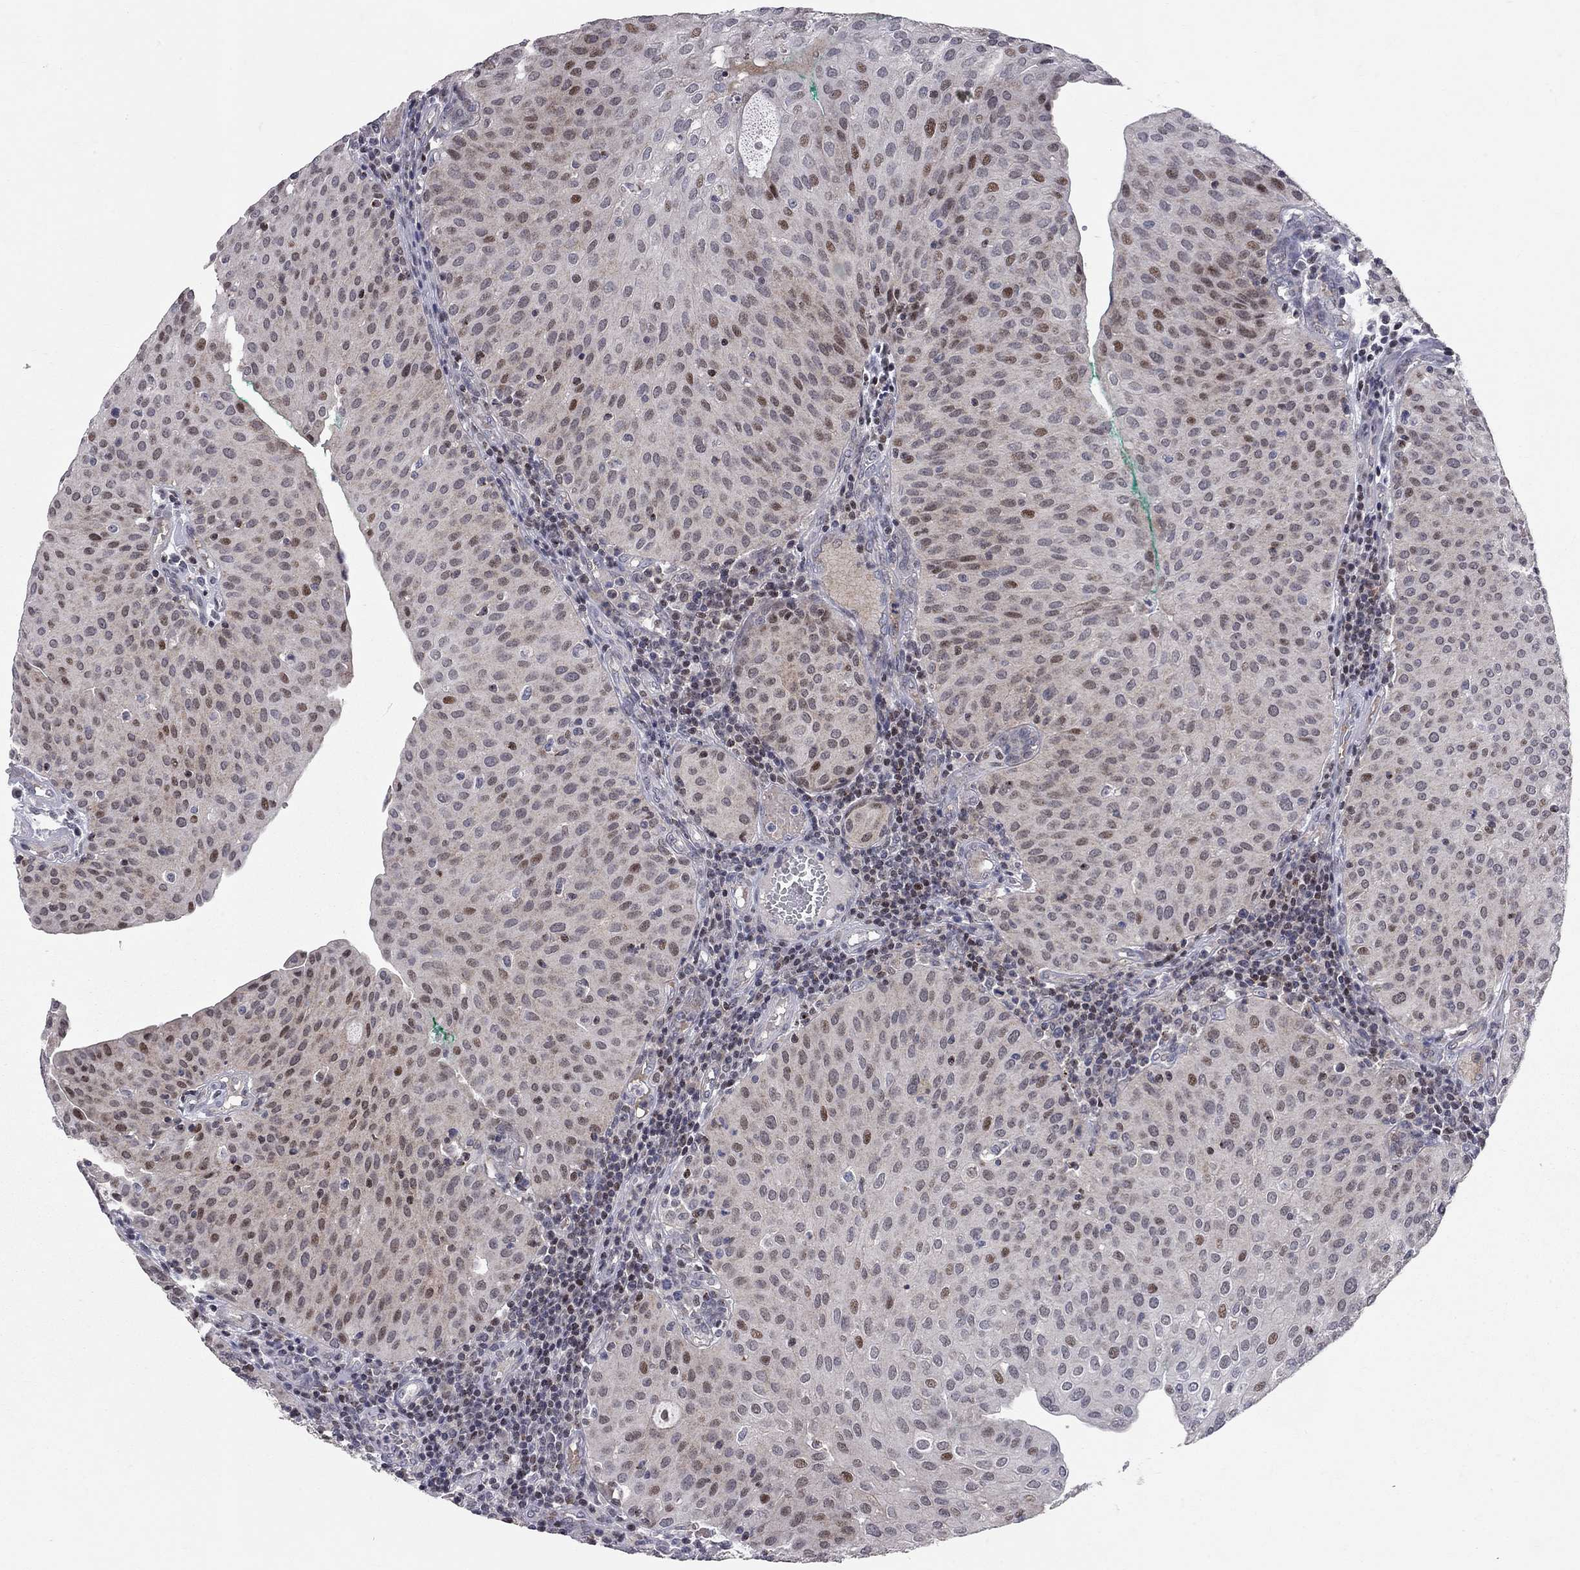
{"staining": {"intensity": "moderate", "quantity": "<25%", "location": "nuclear"}, "tissue": "urothelial cancer", "cell_type": "Tumor cells", "image_type": "cancer", "snomed": [{"axis": "morphology", "description": "Urothelial carcinoma, Low grade"}, {"axis": "topography", "description": "Urinary bladder"}], "caption": "Protein expression by IHC reveals moderate nuclear staining in approximately <25% of tumor cells in urothelial cancer.", "gene": "HDAC3", "patient": {"sex": "male", "age": 54}}